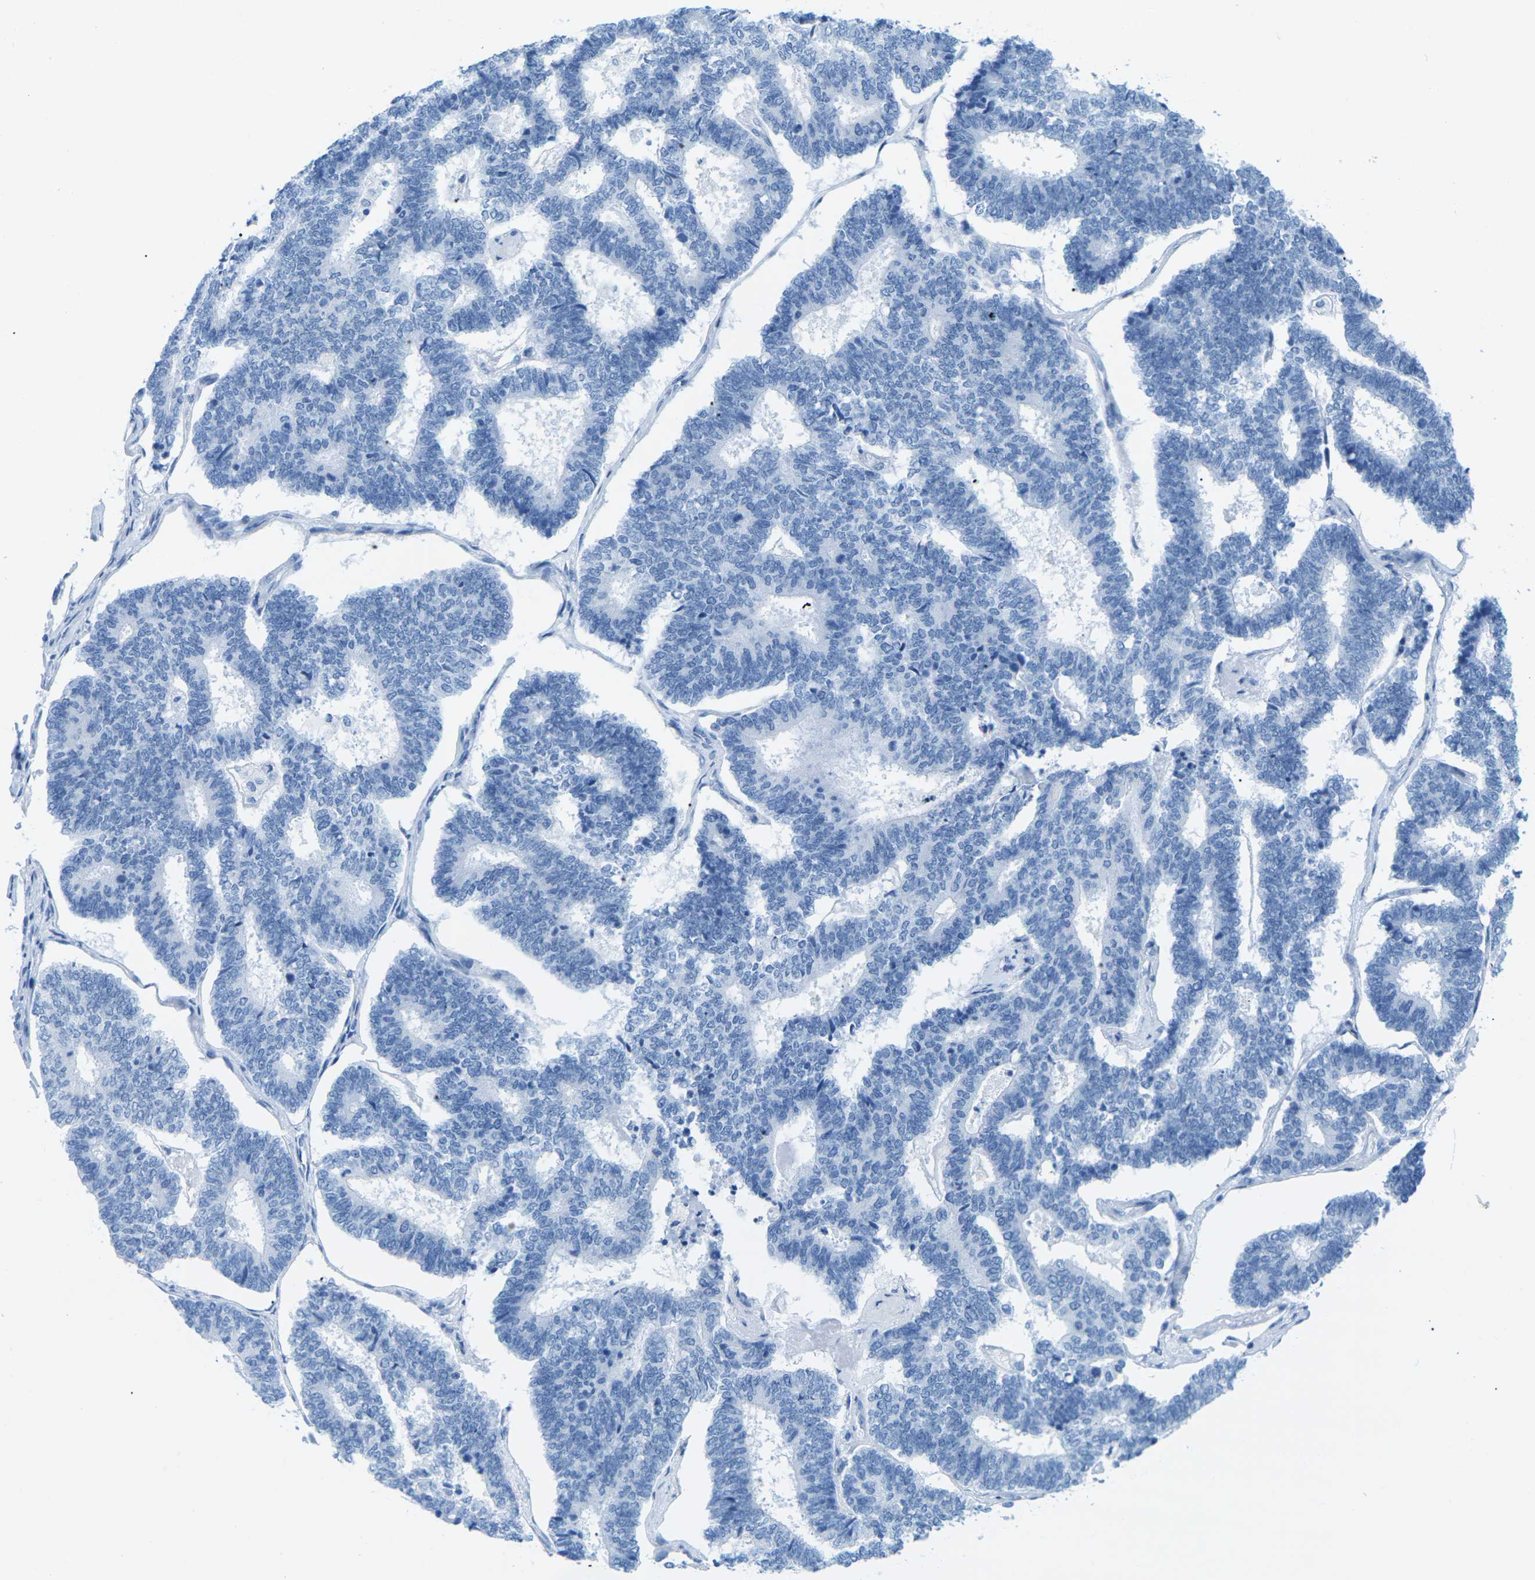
{"staining": {"intensity": "negative", "quantity": "none", "location": "none"}, "tissue": "endometrial cancer", "cell_type": "Tumor cells", "image_type": "cancer", "snomed": [{"axis": "morphology", "description": "Adenocarcinoma, NOS"}, {"axis": "topography", "description": "Endometrium"}], "caption": "This is a photomicrograph of immunohistochemistry staining of adenocarcinoma (endometrial), which shows no positivity in tumor cells.", "gene": "SLC12A1", "patient": {"sex": "female", "age": 70}}